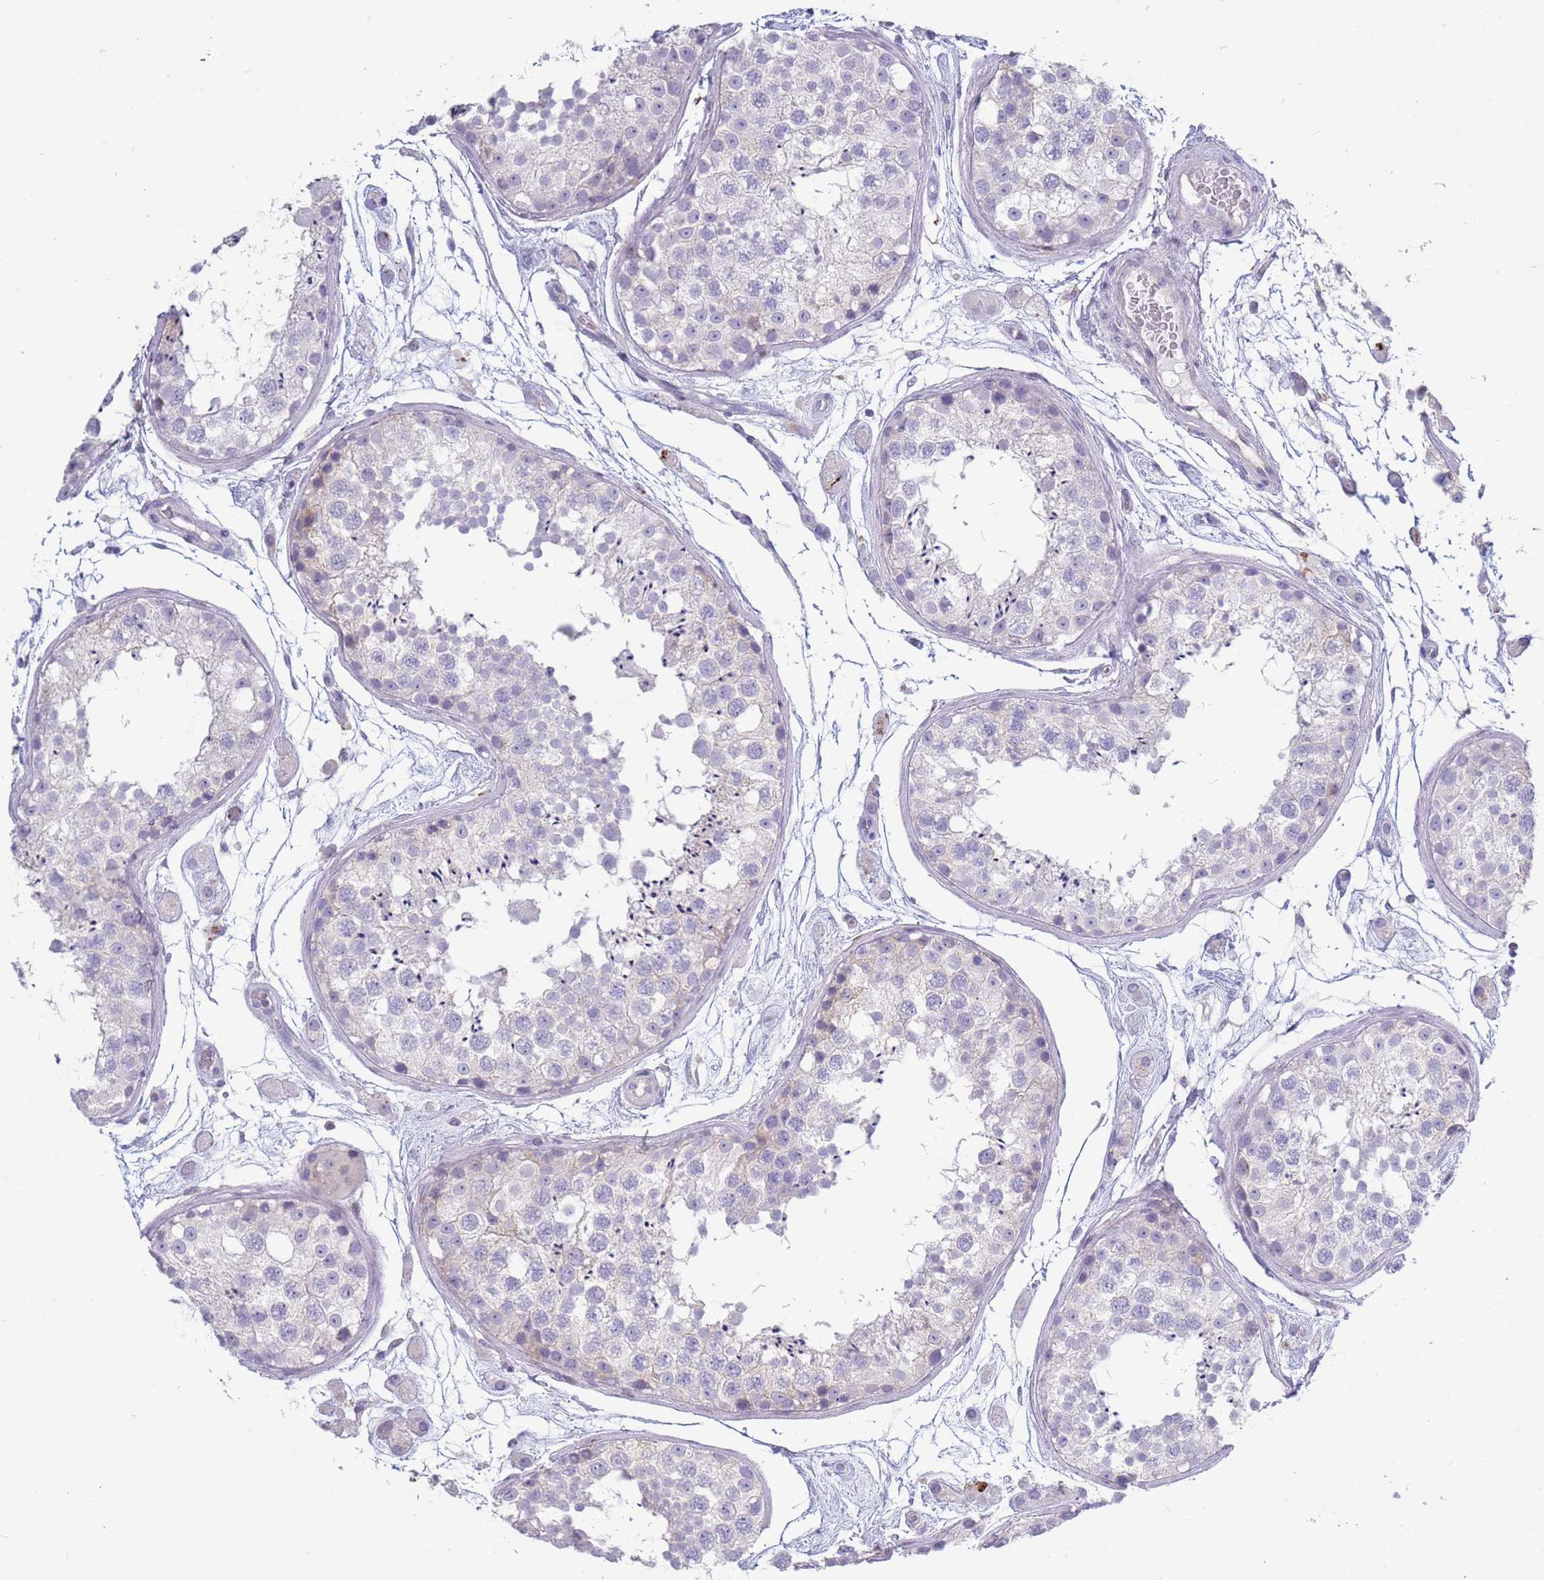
{"staining": {"intensity": "negative", "quantity": "none", "location": "none"}, "tissue": "testis", "cell_type": "Cells in seminiferous ducts", "image_type": "normal", "snomed": [{"axis": "morphology", "description": "Normal tissue, NOS"}, {"axis": "topography", "description": "Testis"}], "caption": "DAB immunohistochemical staining of normal human testis exhibits no significant positivity in cells in seminiferous ducts.", "gene": "ACSBG1", "patient": {"sex": "male", "age": 25}}